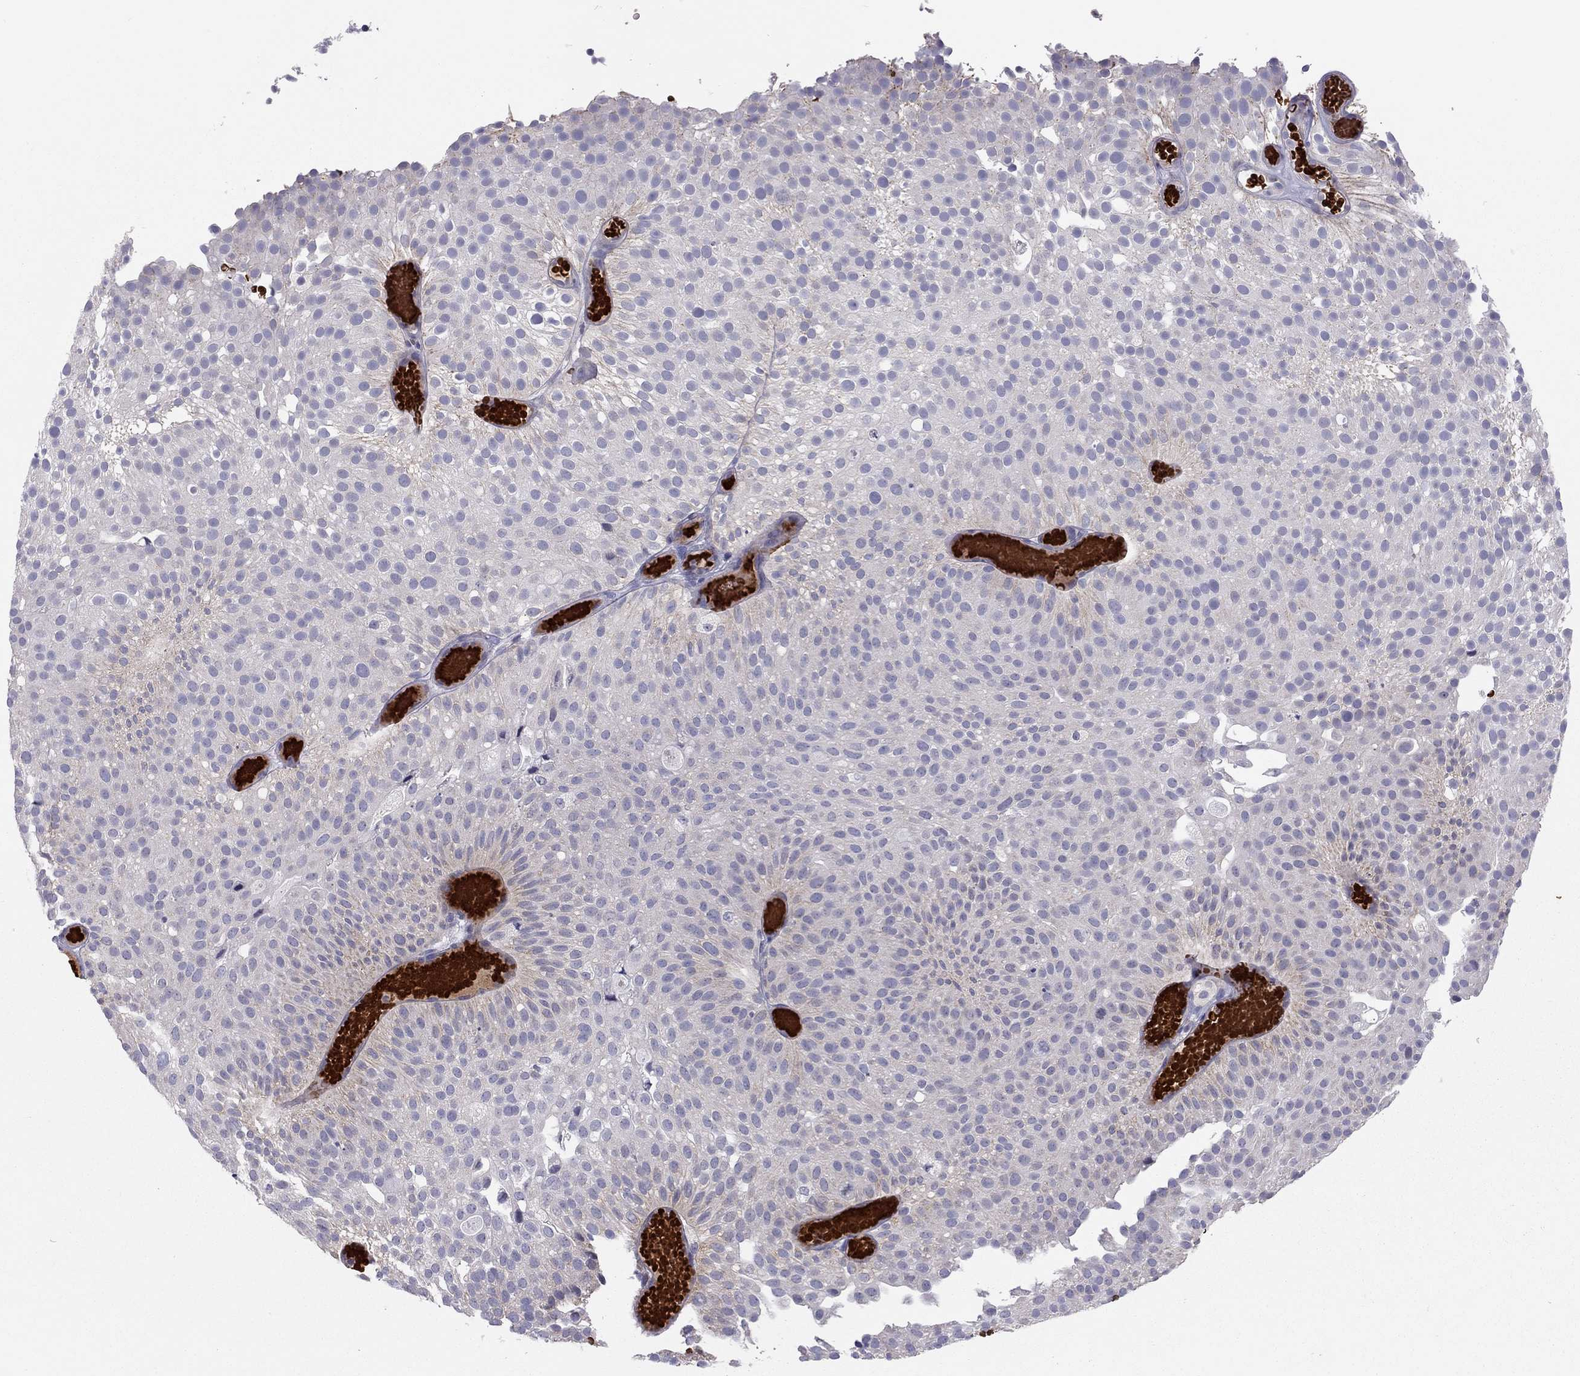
{"staining": {"intensity": "negative", "quantity": "none", "location": "none"}, "tissue": "urothelial cancer", "cell_type": "Tumor cells", "image_type": "cancer", "snomed": [{"axis": "morphology", "description": "Urothelial carcinoma, Low grade"}, {"axis": "topography", "description": "Urinary bladder"}], "caption": "An immunohistochemistry (IHC) micrograph of low-grade urothelial carcinoma is shown. There is no staining in tumor cells of low-grade urothelial carcinoma. The staining is performed using DAB (3,3'-diaminobenzidine) brown chromogen with nuclei counter-stained in using hematoxylin.", "gene": "FRMD1", "patient": {"sex": "male", "age": 78}}